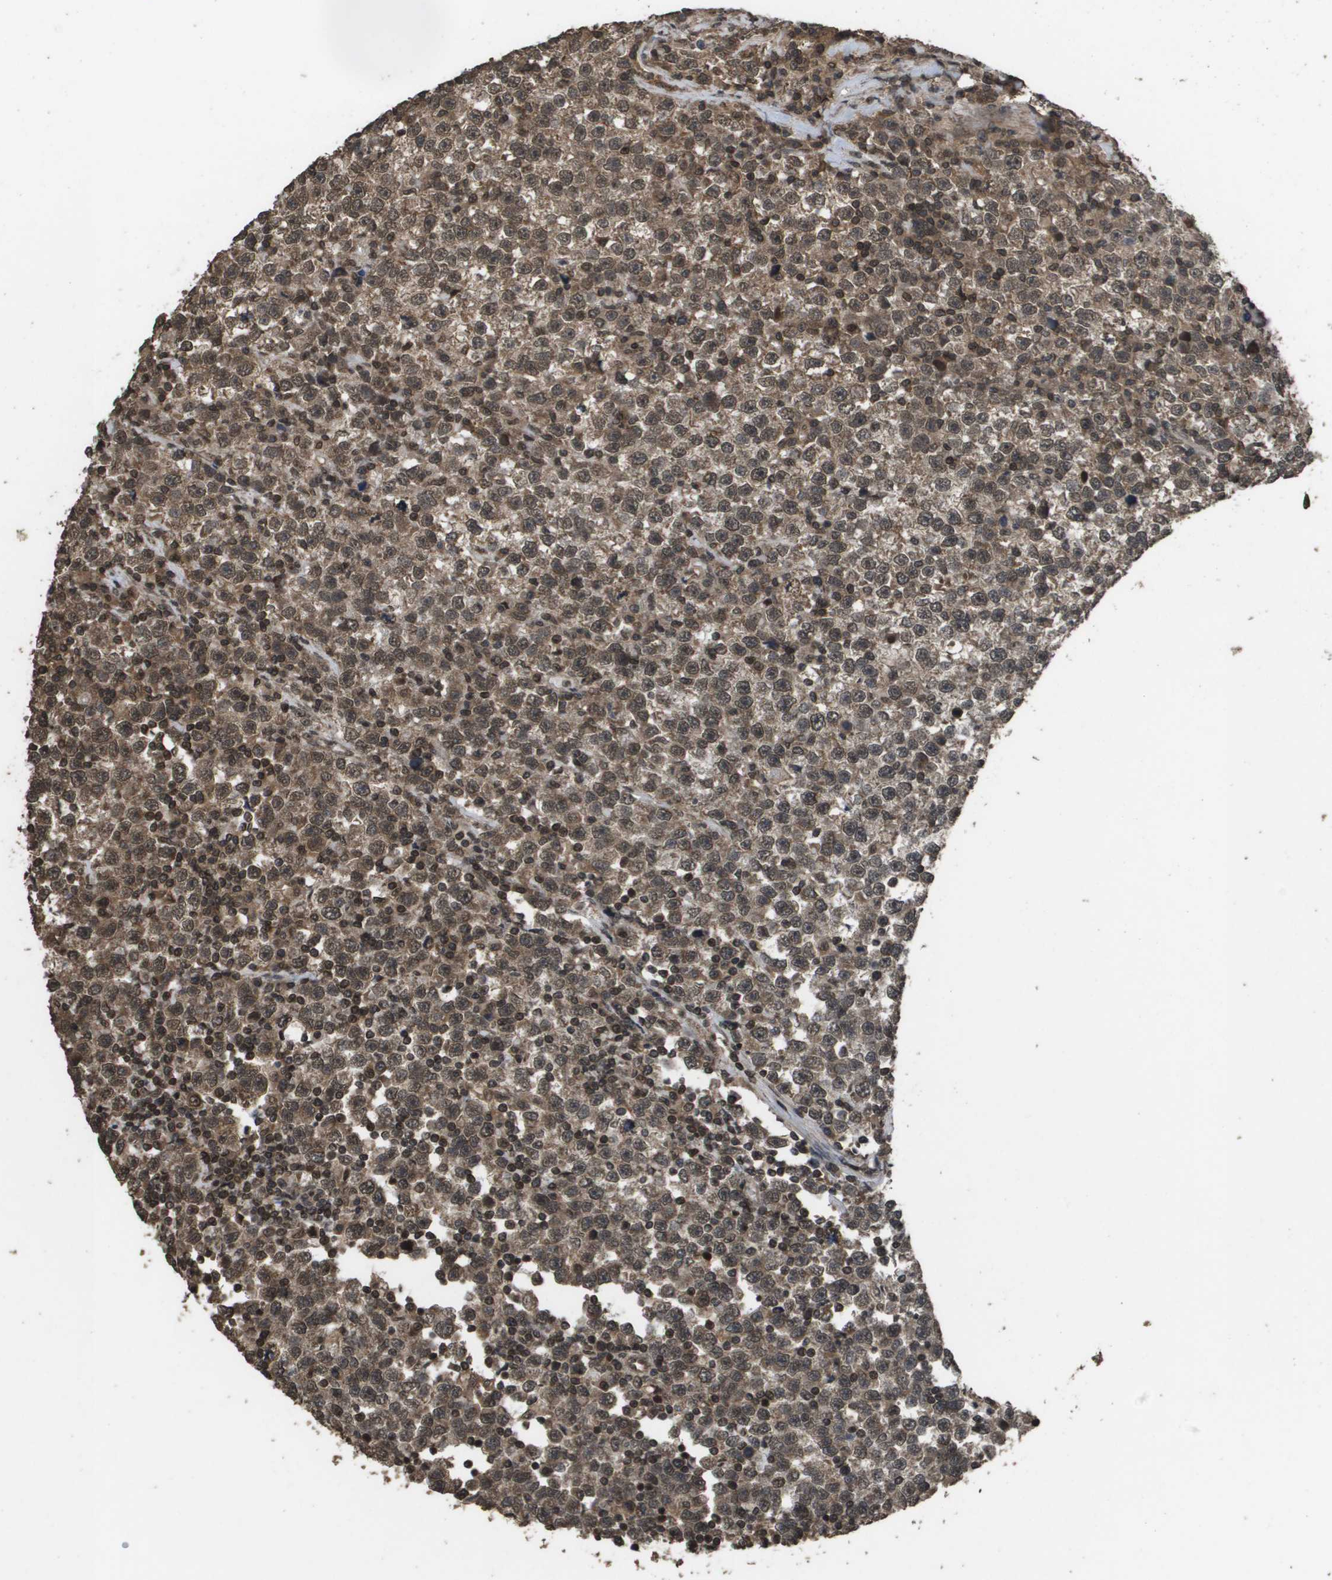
{"staining": {"intensity": "moderate", "quantity": ">75%", "location": "cytoplasmic/membranous,nuclear"}, "tissue": "testis cancer", "cell_type": "Tumor cells", "image_type": "cancer", "snomed": [{"axis": "morphology", "description": "Seminoma, NOS"}, {"axis": "topography", "description": "Testis"}], "caption": "Immunohistochemistry (IHC) (DAB (3,3'-diaminobenzidine)) staining of testis cancer (seminoma) demonstrates moderate cytoplasmic/membranous and nuclear protein staining in about >75% of tumor cells.", "gene": "AXIN2", "patient": {"sex": "male", "age": 43}}